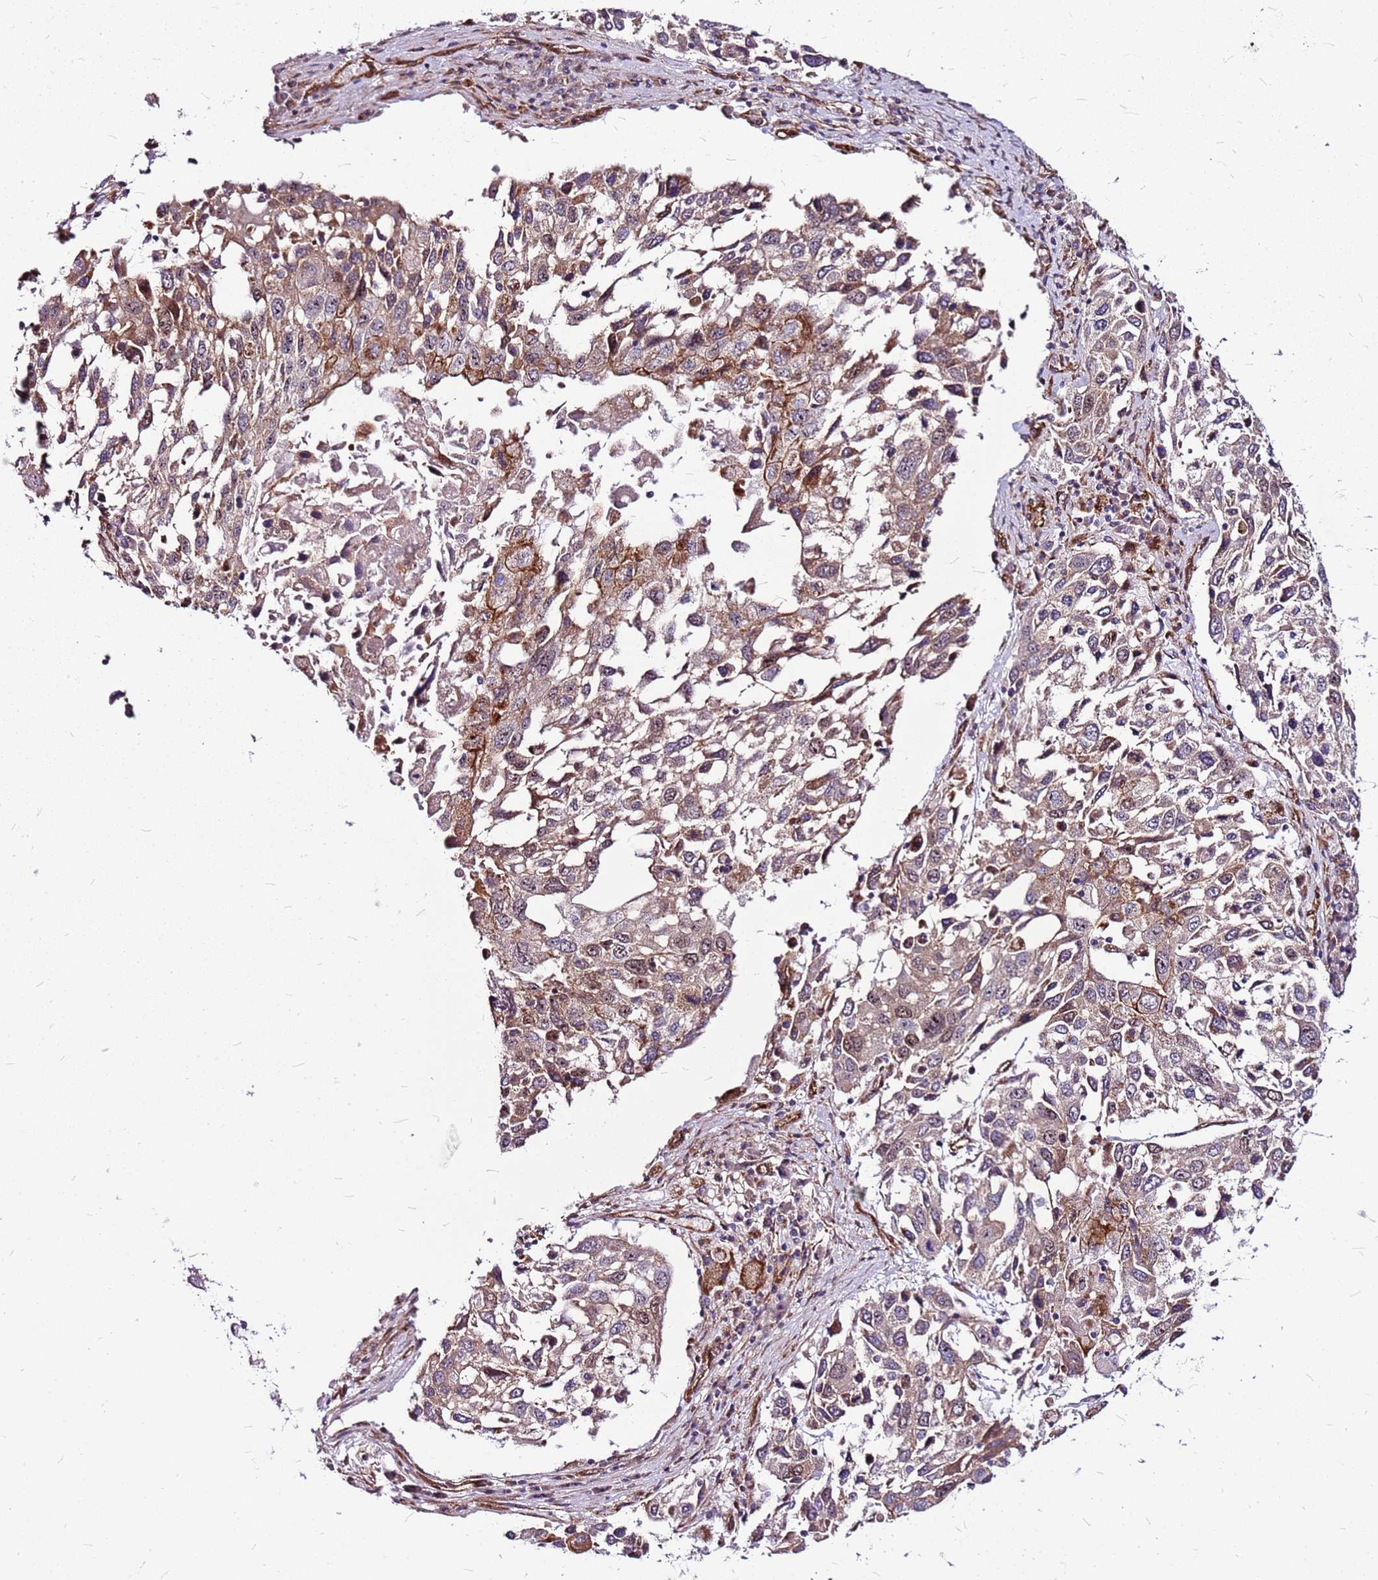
{"staining": {"intensity": "moderate", "quantity": "25%-75%", "location": "cytoplasmic/membranous,nuclear"}, "tissue": "lung cancer", "cell_type": "Tumor cells", "image_type": "cancer", "snomed": [{"axis": "morphology", "description": "Squamous cell carcinoma, NOS"}, {"axis": "topography", "description": "Lung"}], "caption": "An image showing moderate cytoplasmic/membranous and nuclear positivity in about 25%-75% of tumor cells in lung squamous cell carcinoma, as visualized by brown immunohistochemical staining.", "gene": "TOPAZ1", "patient": {"sex": "male", "age": 65}}